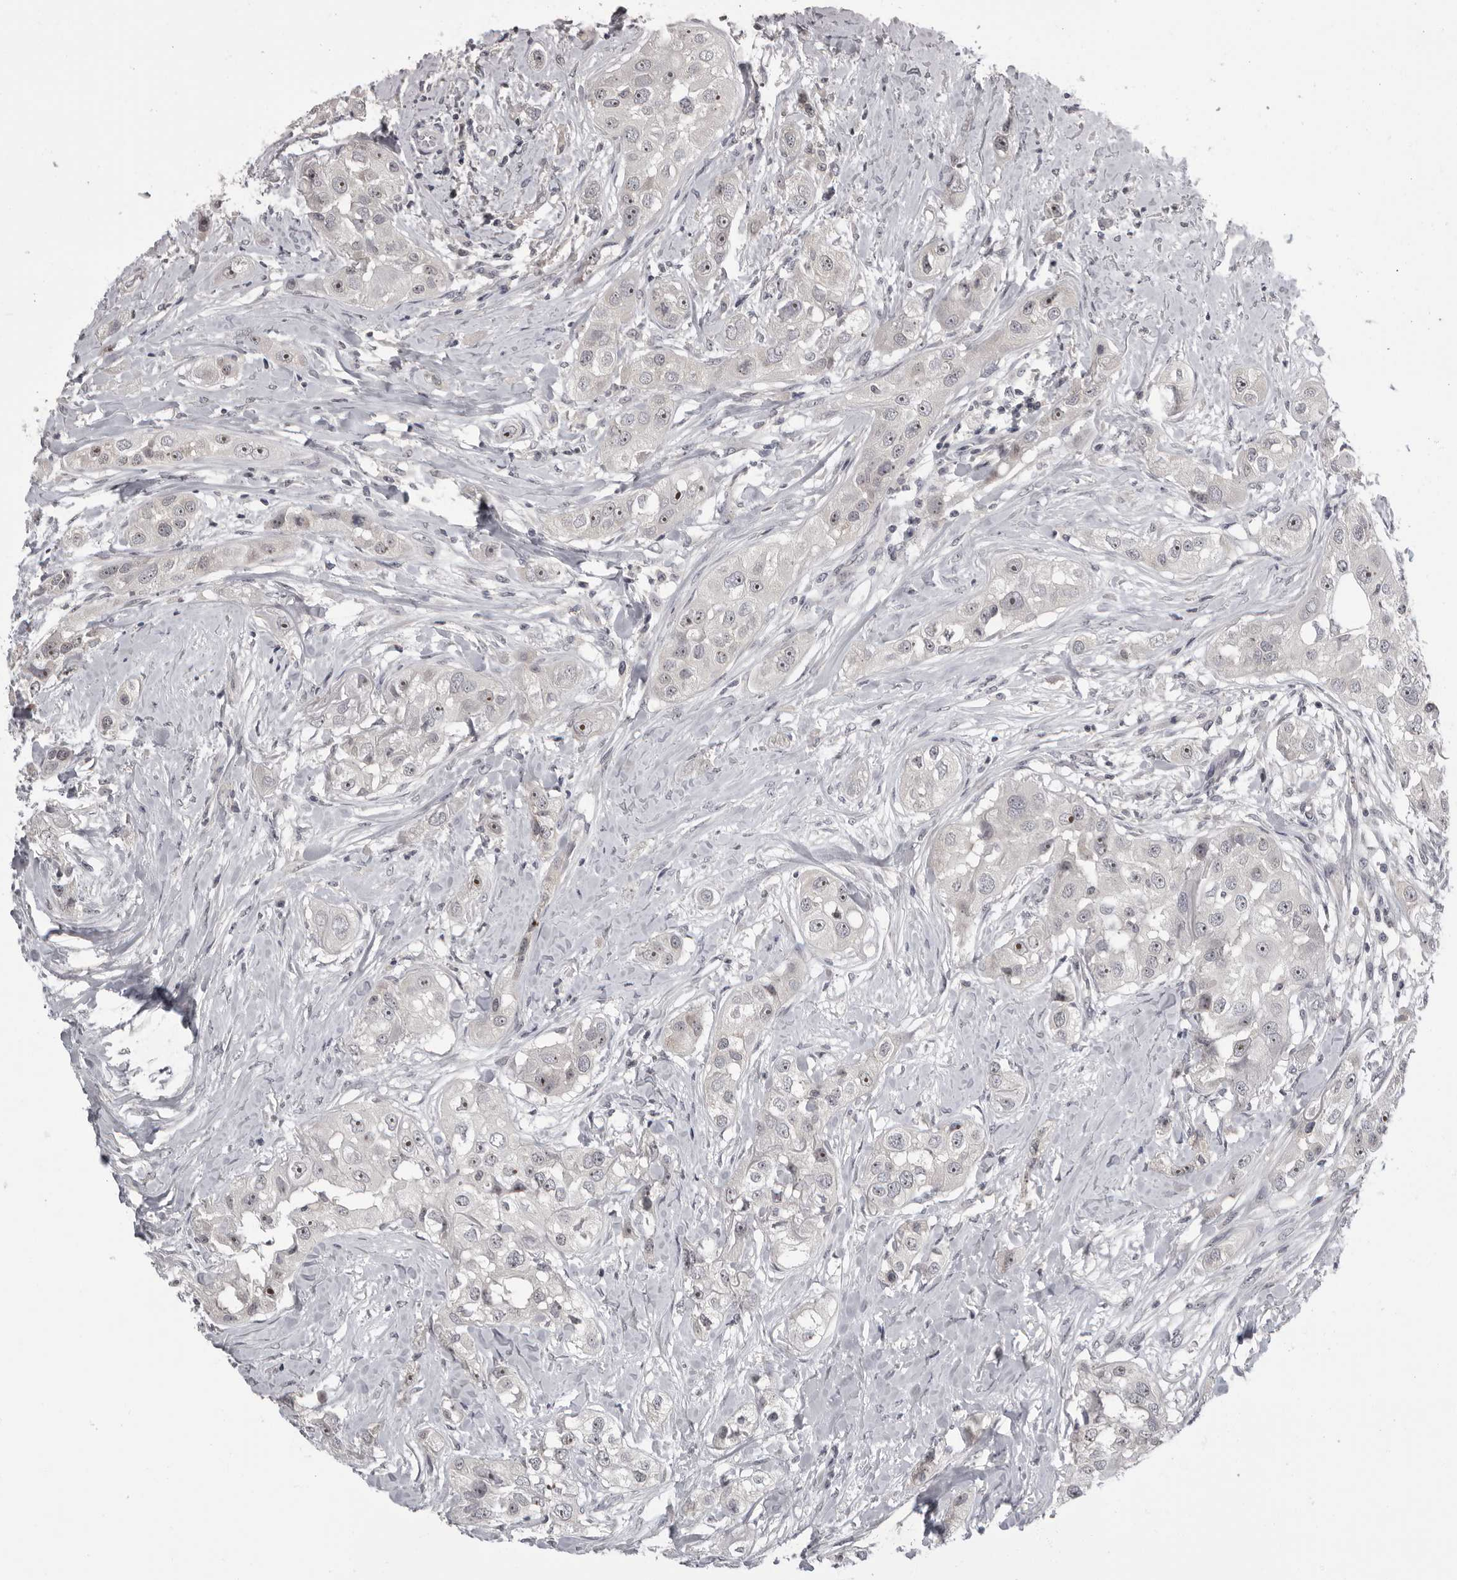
{"staining": {"intensity": "negative", "quantity": "none", "location": "none"}, "tissue": "head and neck cancer", "cell_type": "Tumor cells", "image_type": "cancer", "snomed": [{"axis": "morphology", "description": "Normal tissue, NOS"}, {"axis": "morphology", "description": "Squamous cell carcinoma, NOS"}, {"axis": "topography", "description": "Skeletal muscle"}, {"axis": "topography", "description": "Head-Neck"}], "caption": "This photomicrograph is of head and neck cancer stained with immunohistochemistry (IHC) to label a protein in brown with the nuclei are counter-stained blue. There is no positivity in tumor cells. (Immunohistochemistry, brightfield microscopy, high magnification).", "gene": "MRTO4", "patient": {"sex": "male", "age": 51}}